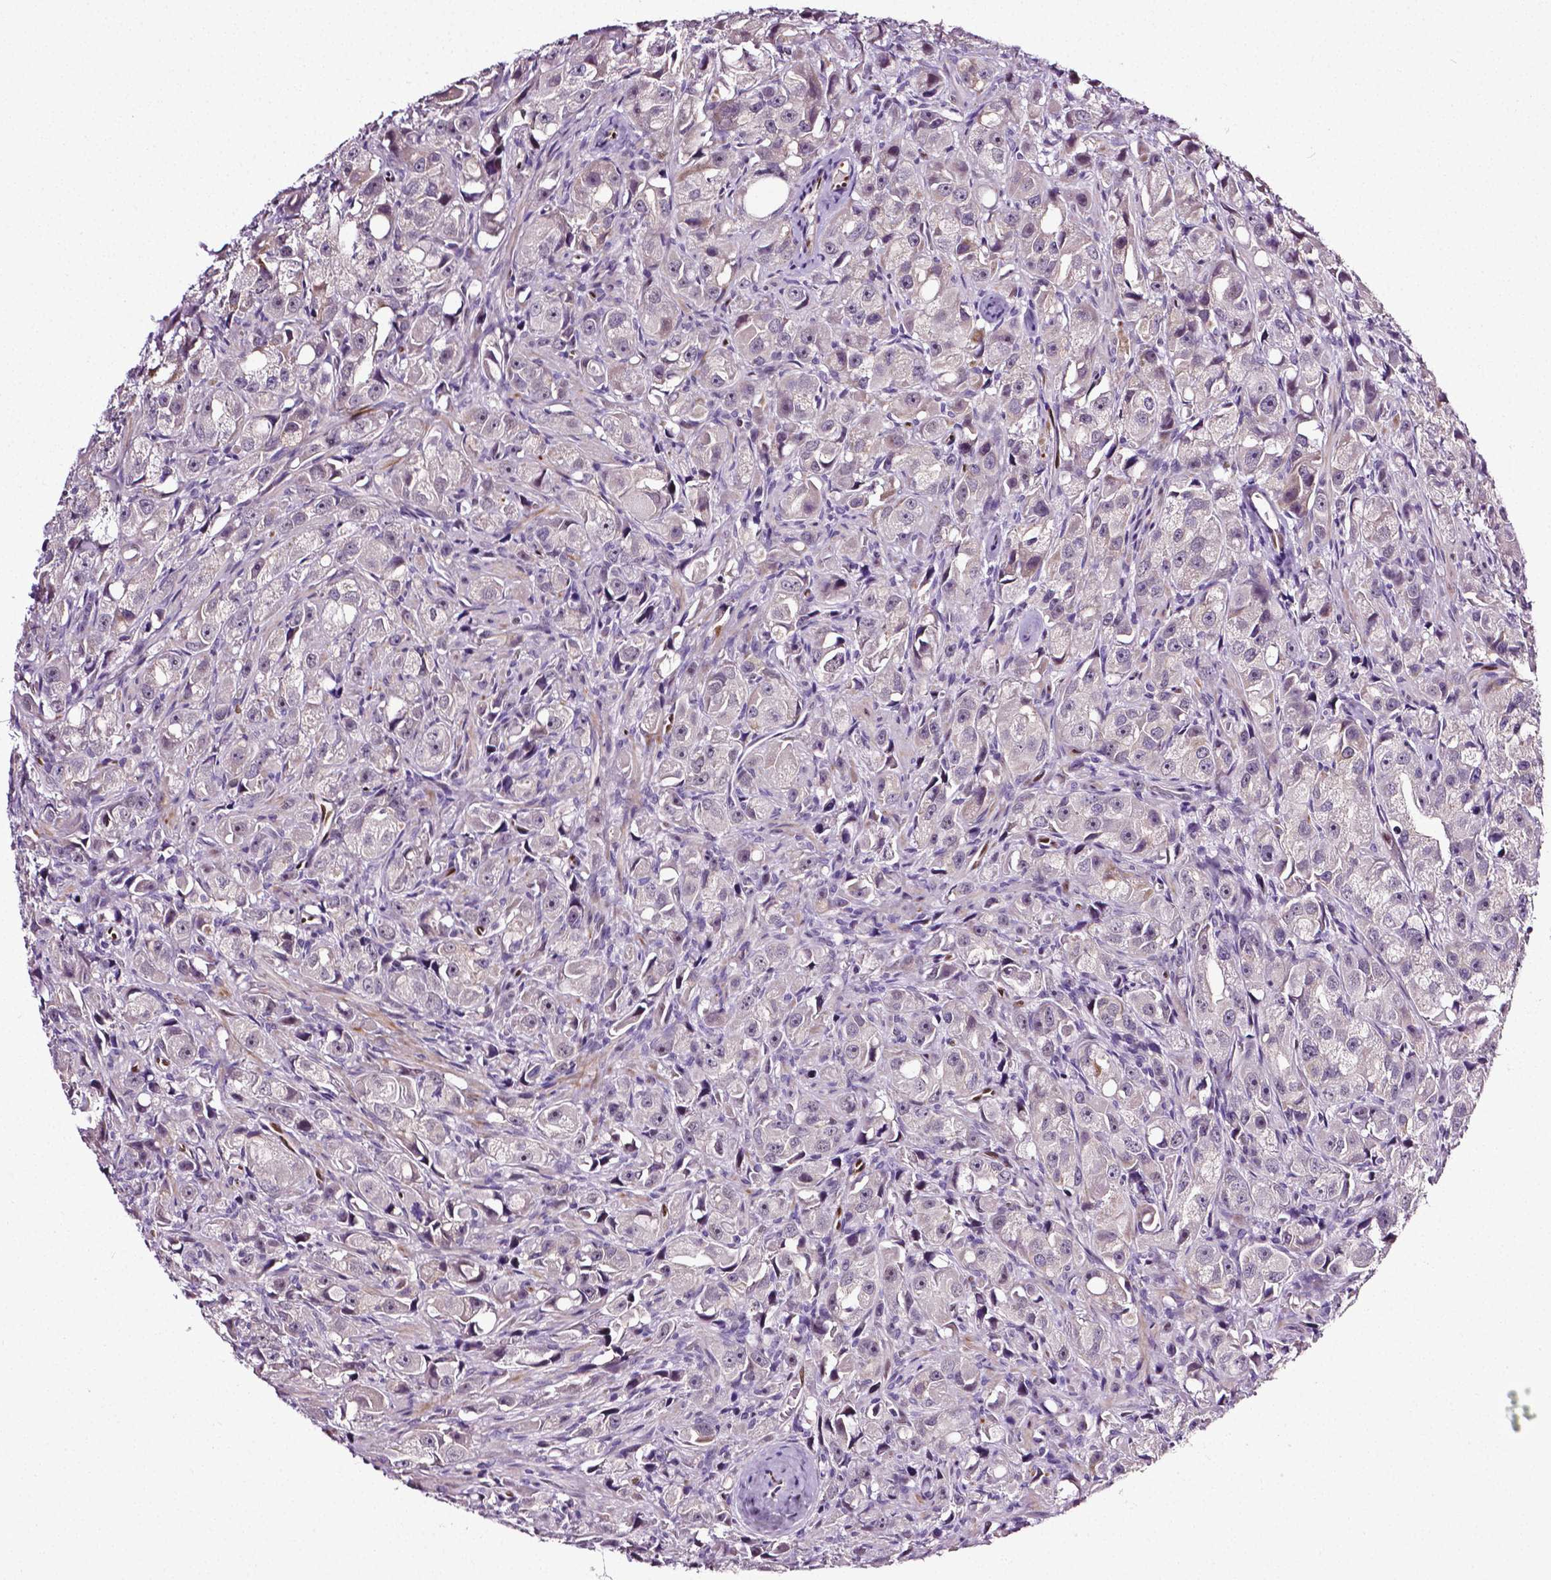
{"staining": {"intensity": "negative", "quantity": "none", "location": "none"}, "tissue": "prostate cancer", "cell_type": "Tumor cells", "image_type": "cancer", "snomed": [{"axis": "morphology", "description": "Adenocarcinoma, High grade"}, {"axis": "topography", "description": "Prostate"}], "caption": "DAB immunohistochemical staining of prostate cancer (adenocarcinoma (high-grade)) exhibits no significant expression in tumor cells.", "gene": "PTGER3", "patient": {"sex": "male", "age": 75}}